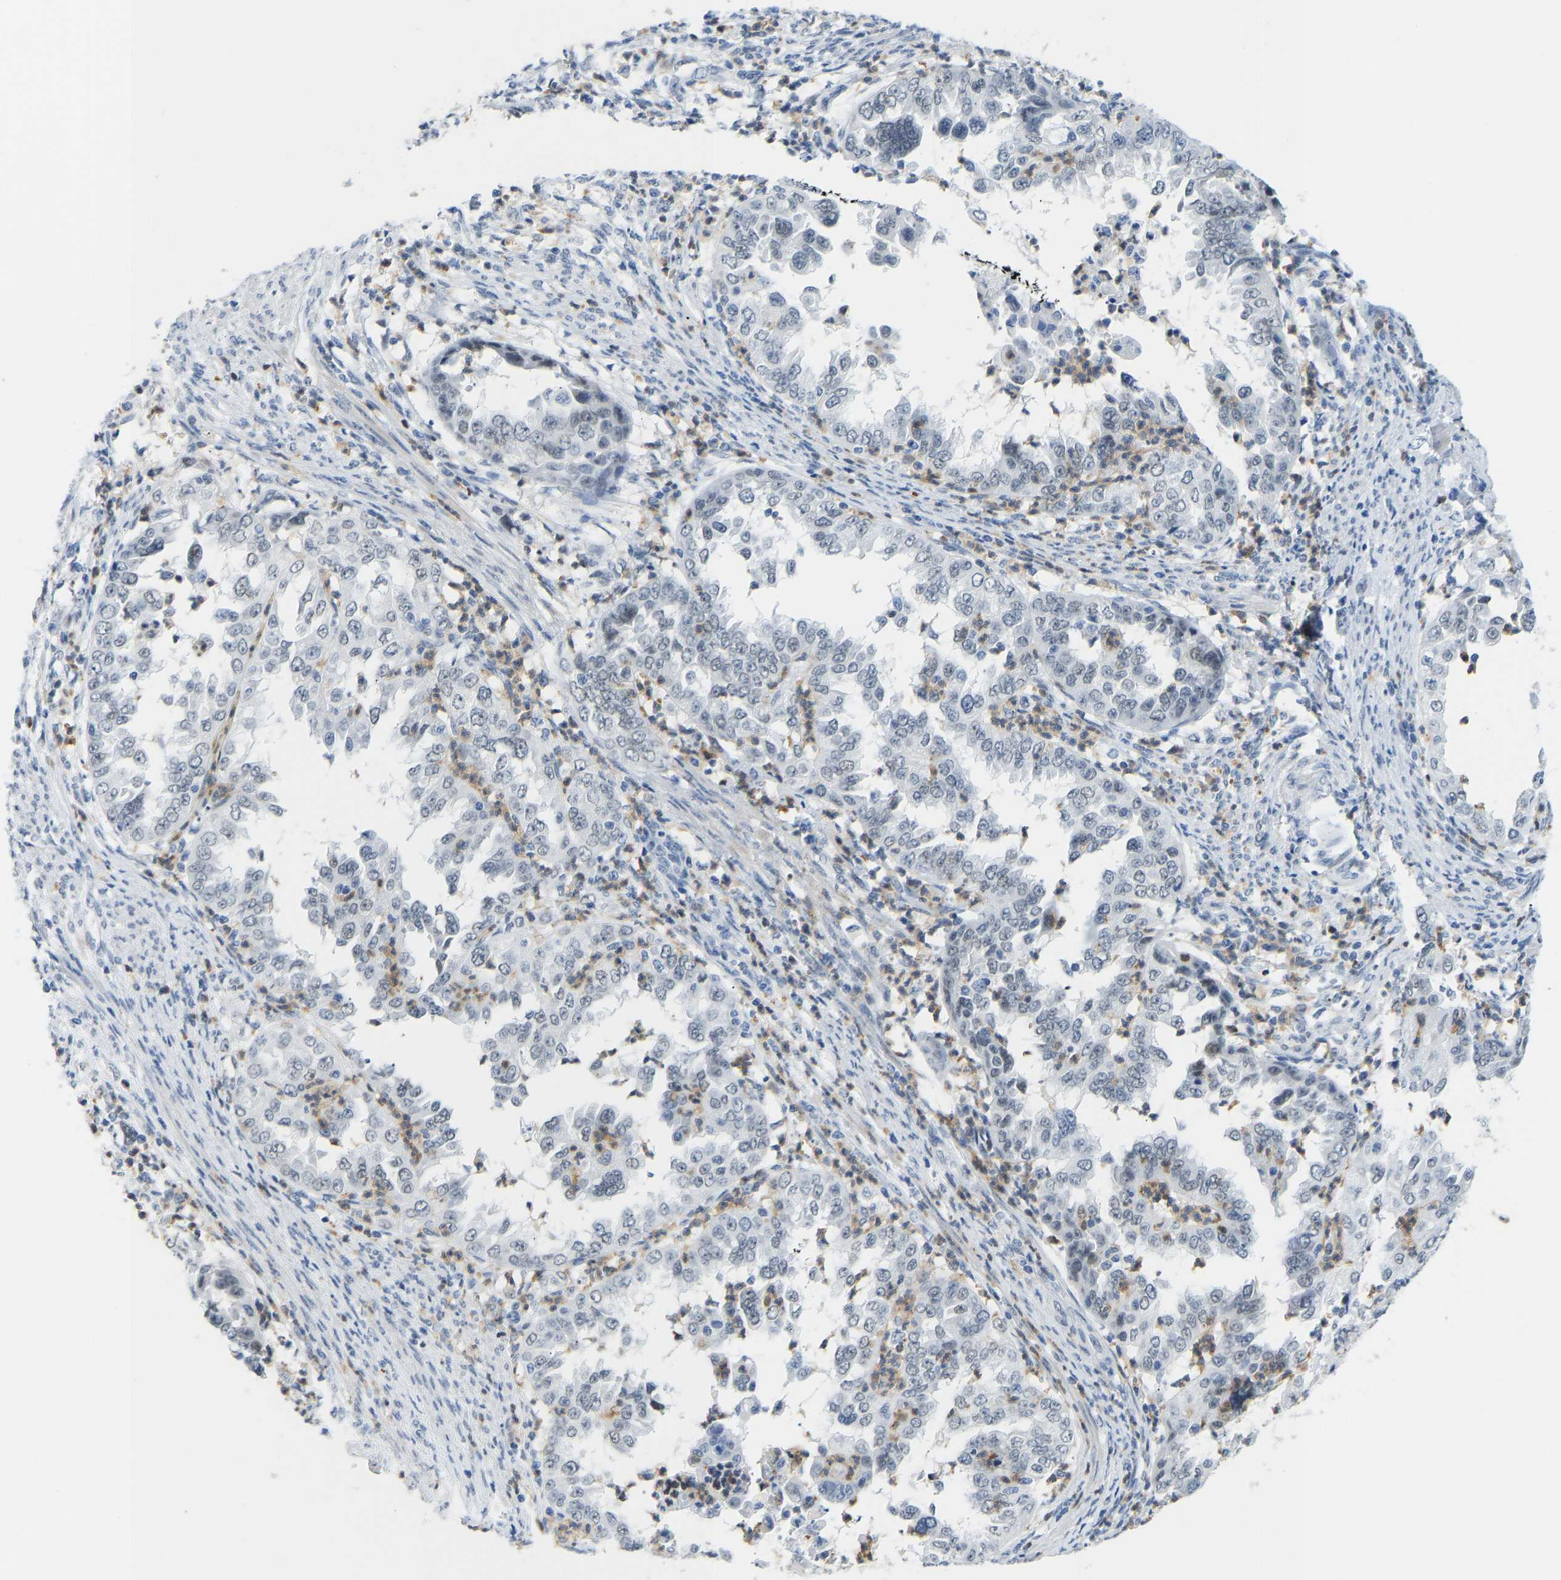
{"staining": {"intensity": "negative", "quantity": "none", "location": "none"}, "tissue": "endometrial cancer", "cell_type": "Tumor cells", "image_type": "cancer", "snomed": [{"axis": "morphology", "description": "Adenocarcinoma, NOS"}, {"axis": "topography", "description": "Endometrium"}], "caption": "Adenocarcinoma (endometrial) was stained to show a protein in brown. There is no significant staining in tumor cells. The staining is performed using DAB (3,3'-diaminobenzidine) brown chromogen with nuclei counter-stained in using hematoxylin.", "gene": "TXNDC2", "patient": {"sex": "female", "age": 85}}